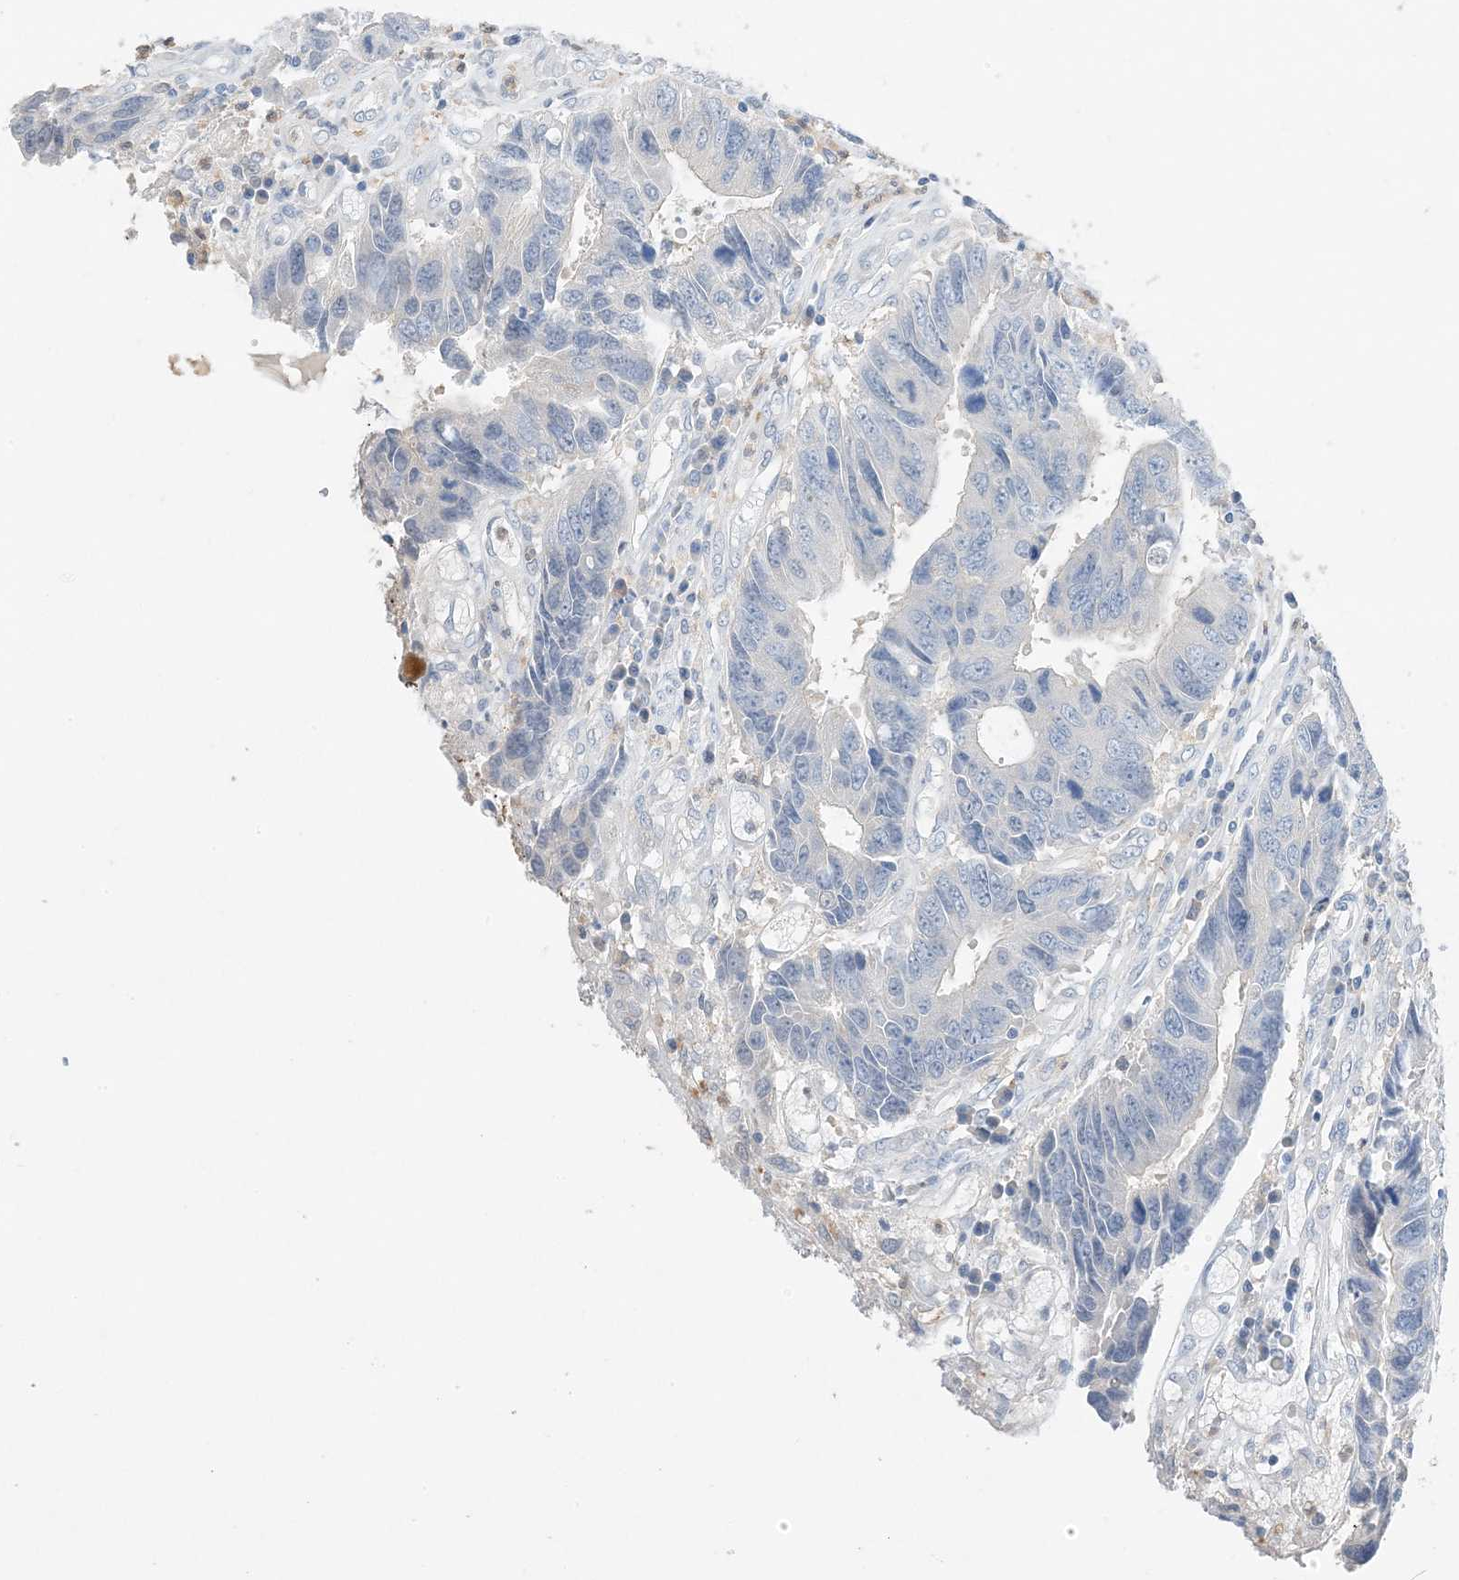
{"staining": {"intensity": "negative", "quantity": "none", "location": "none"}, "tissue": "colorectal cancer", "cell_type": "Tumor cells", "image_type": "cancer", "snomed": [{"axis": "morphology", "description": "Adenocarcinoma, NOS"}, {"axis": "topography", "description": "Rectum"}], "caption": "This is an immunohistochemistry (IHC) image of colorectal cancer (adenocarcinoma). There is no staining in tumor cells.", "gene": "KIFBP", "patient": {"sex": "male", "age": 84}}